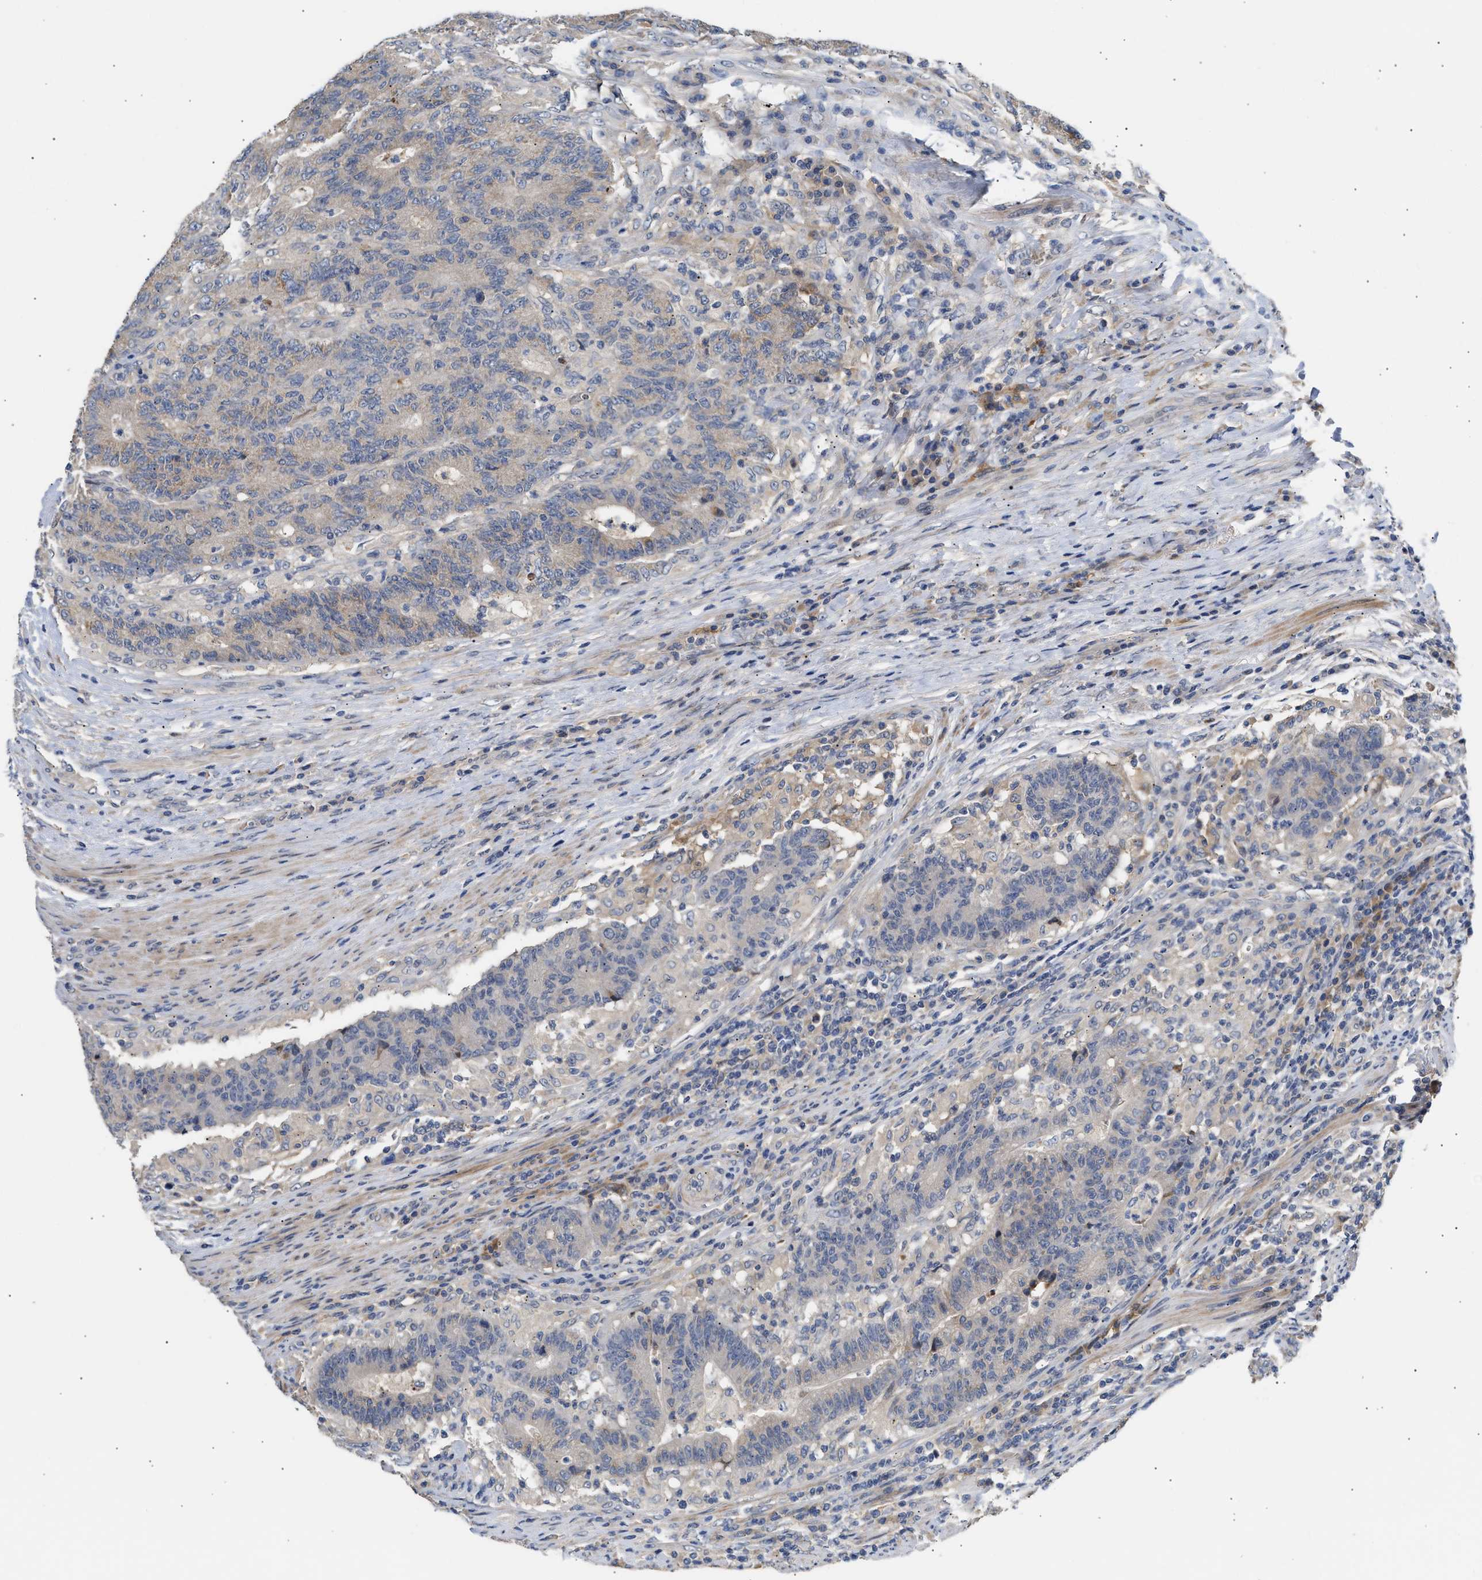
{"staining": {"intensity": "negative", "quantity": "none", "location": "none"}, "tissue": "colorectal cancer", "cell_type": "Tumor cells", "image_type": "cancer", "snomed": [{"axis": "morphology", "description": "Normal tissue, NOS"}, {"axis": "morphology", "description": "Adenocarcinoma, NOS"}, {"axis": "topography", "description": "Colon"}], "caption": "The histopathology image exhibits no significant expression in tumor cells of colorectal cancer.", "gene": "KASH5", "patient": {"sex": "female", "age": 75}}